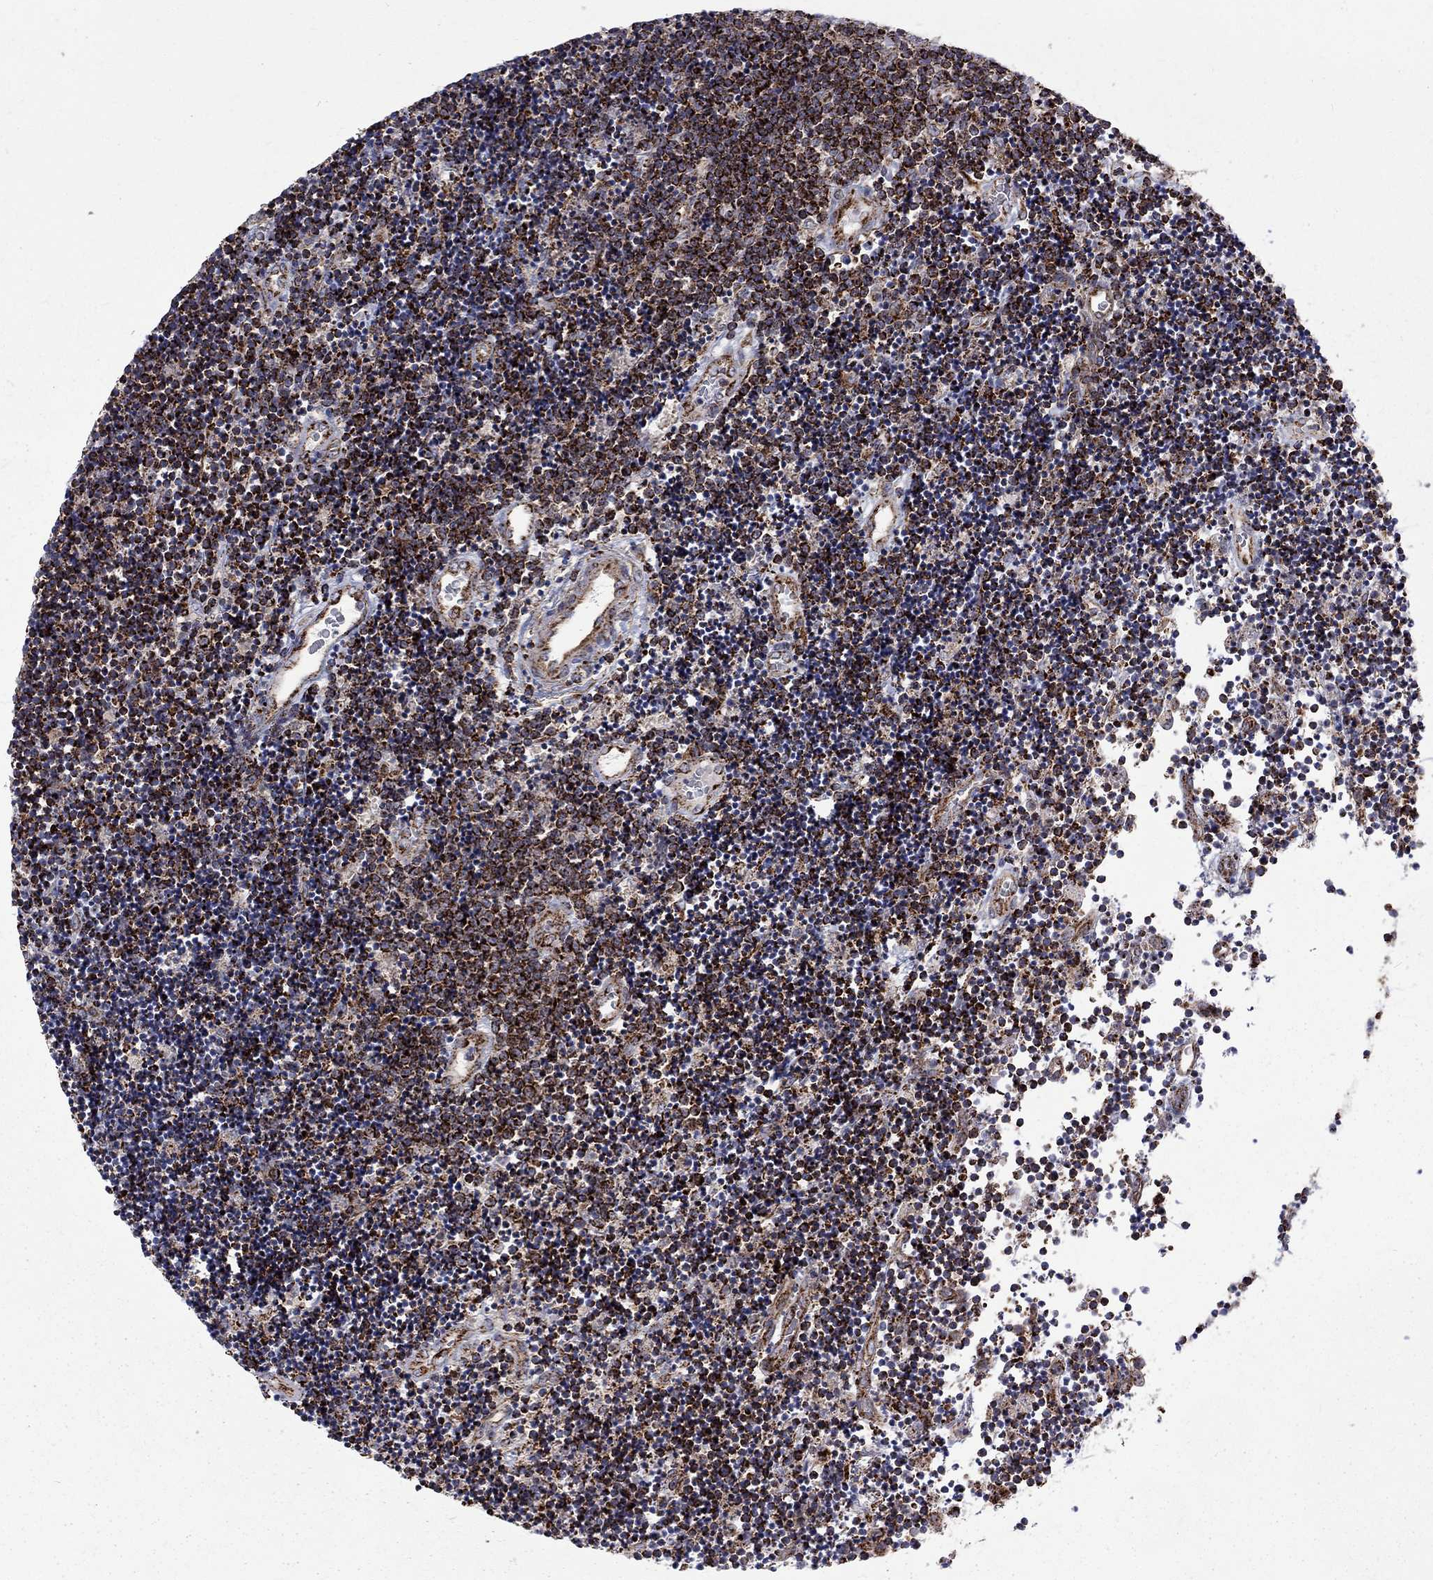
{"staining": {"intensity": "strong", "quantity": ">75%", "location": "cytoplasmic/membranous"}, "tissue": "lymphoma", "cell_type": "Tumor cells", "image_type": "cancer", "snomed": [{"axis": "morphology", "description": "Malignant lymphoma, non-Hodgkin's type, Low grade"}, {"axis": "topography", "description": "Brain"}], "caption": "Immunohistochemical staining of low-grade malignant lymphoma, non-Hodgkin's type demonstrates high levels of strong cytoplasmic/membranous protein positivity in approximately >75% of tumor cells.", "gene": "ALDH1B1", "patient": {"sex": "female", "age": 66}}